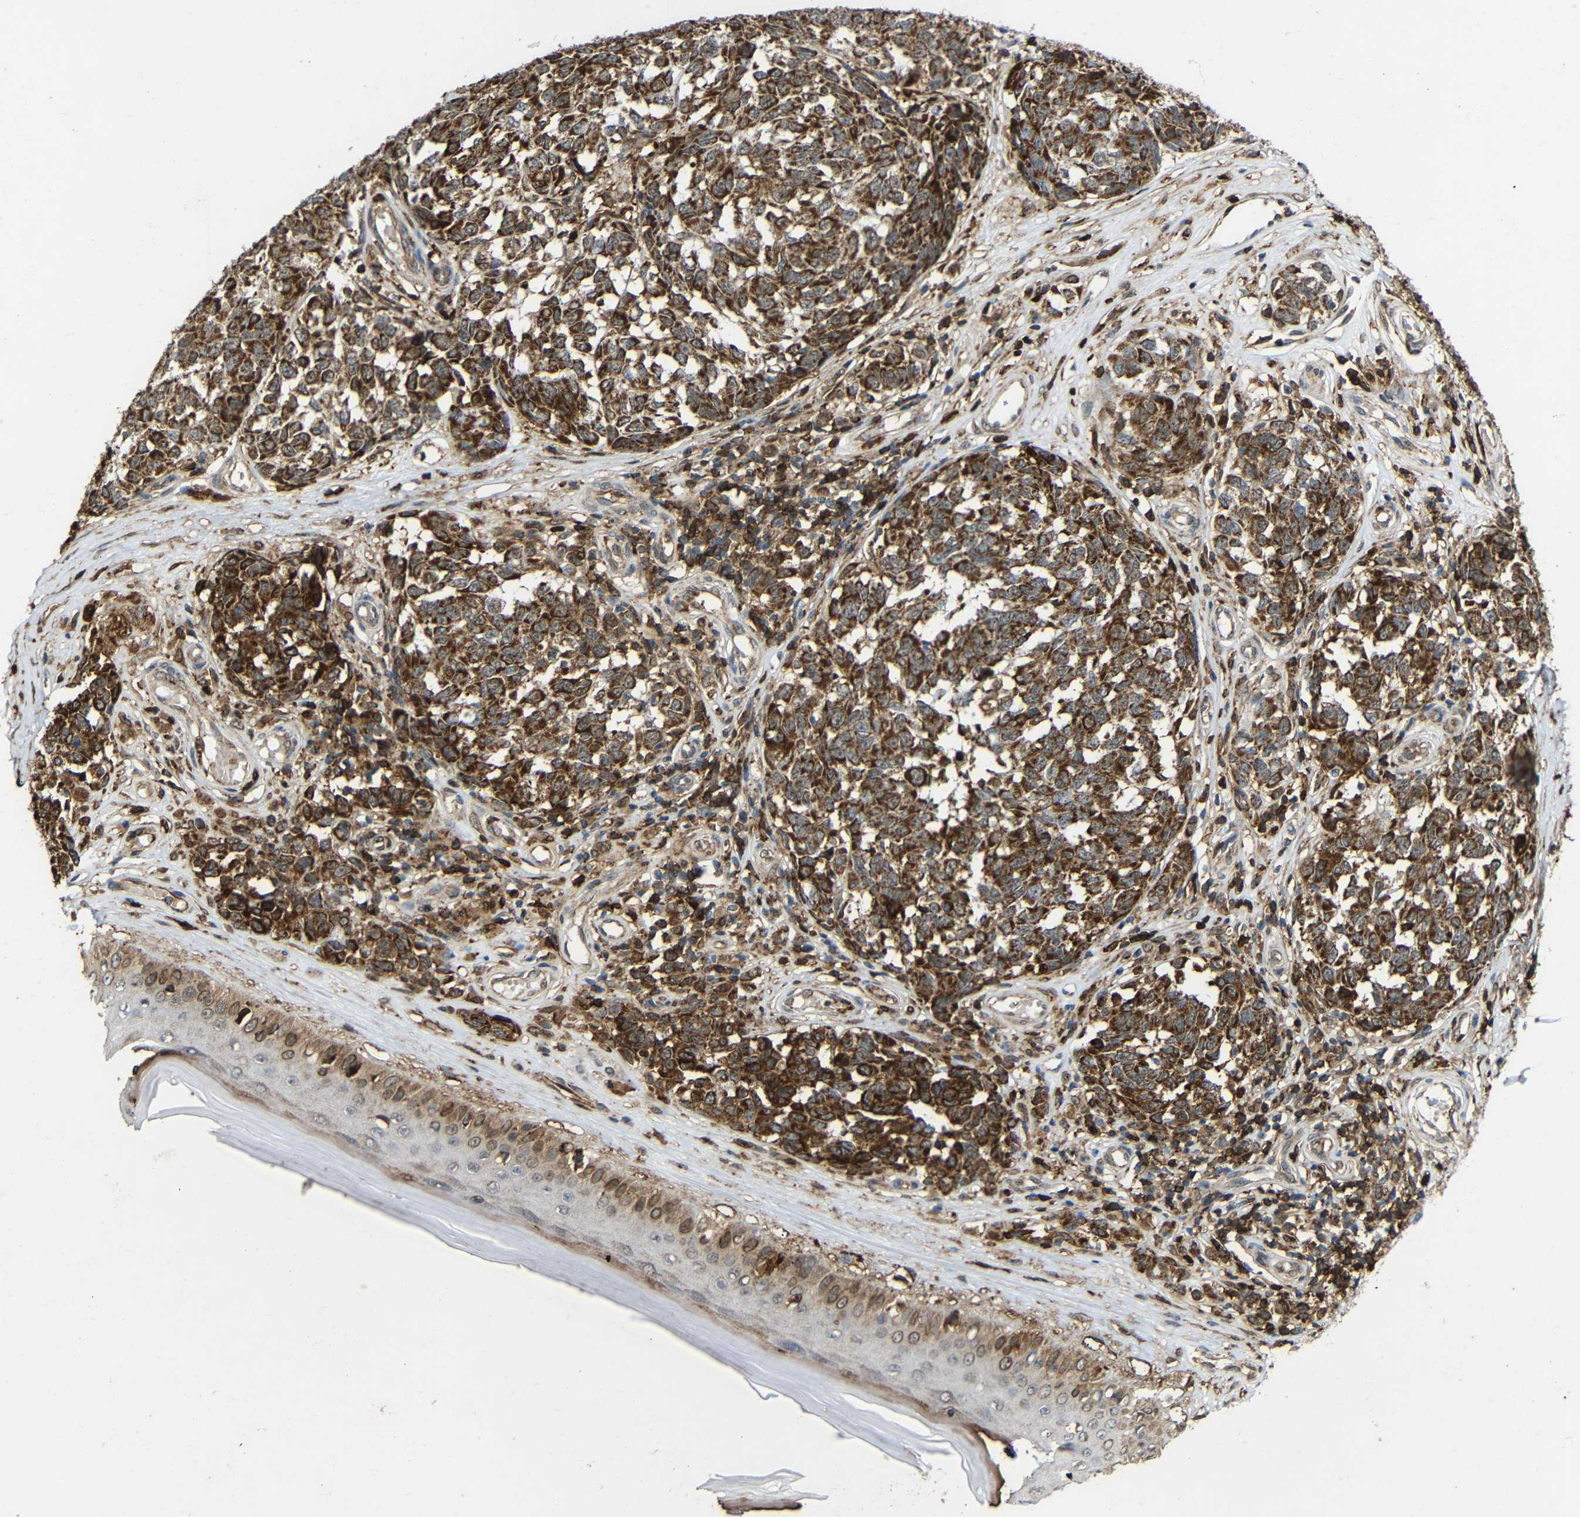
{"staining": {"intensity": "strong", "quantity": ">75%", "location": "cytoplasmic/membranous"}, "tissue": "melanoma", "cell_type": "Tumor cells", "image_type": "cancer", "snomed": [{"axis": "morphology", "description": "Malignant melanoma, NOS"}, {"axis": "topography", "description": "Skin"}], "caption": "Protein staining by IHC reveals strong cytoplasmic/membranous staining in about >75% of tumor cells in melanoma.", "gene": "C1GALT1", "patient": {"sex": "female", "age": 64}}